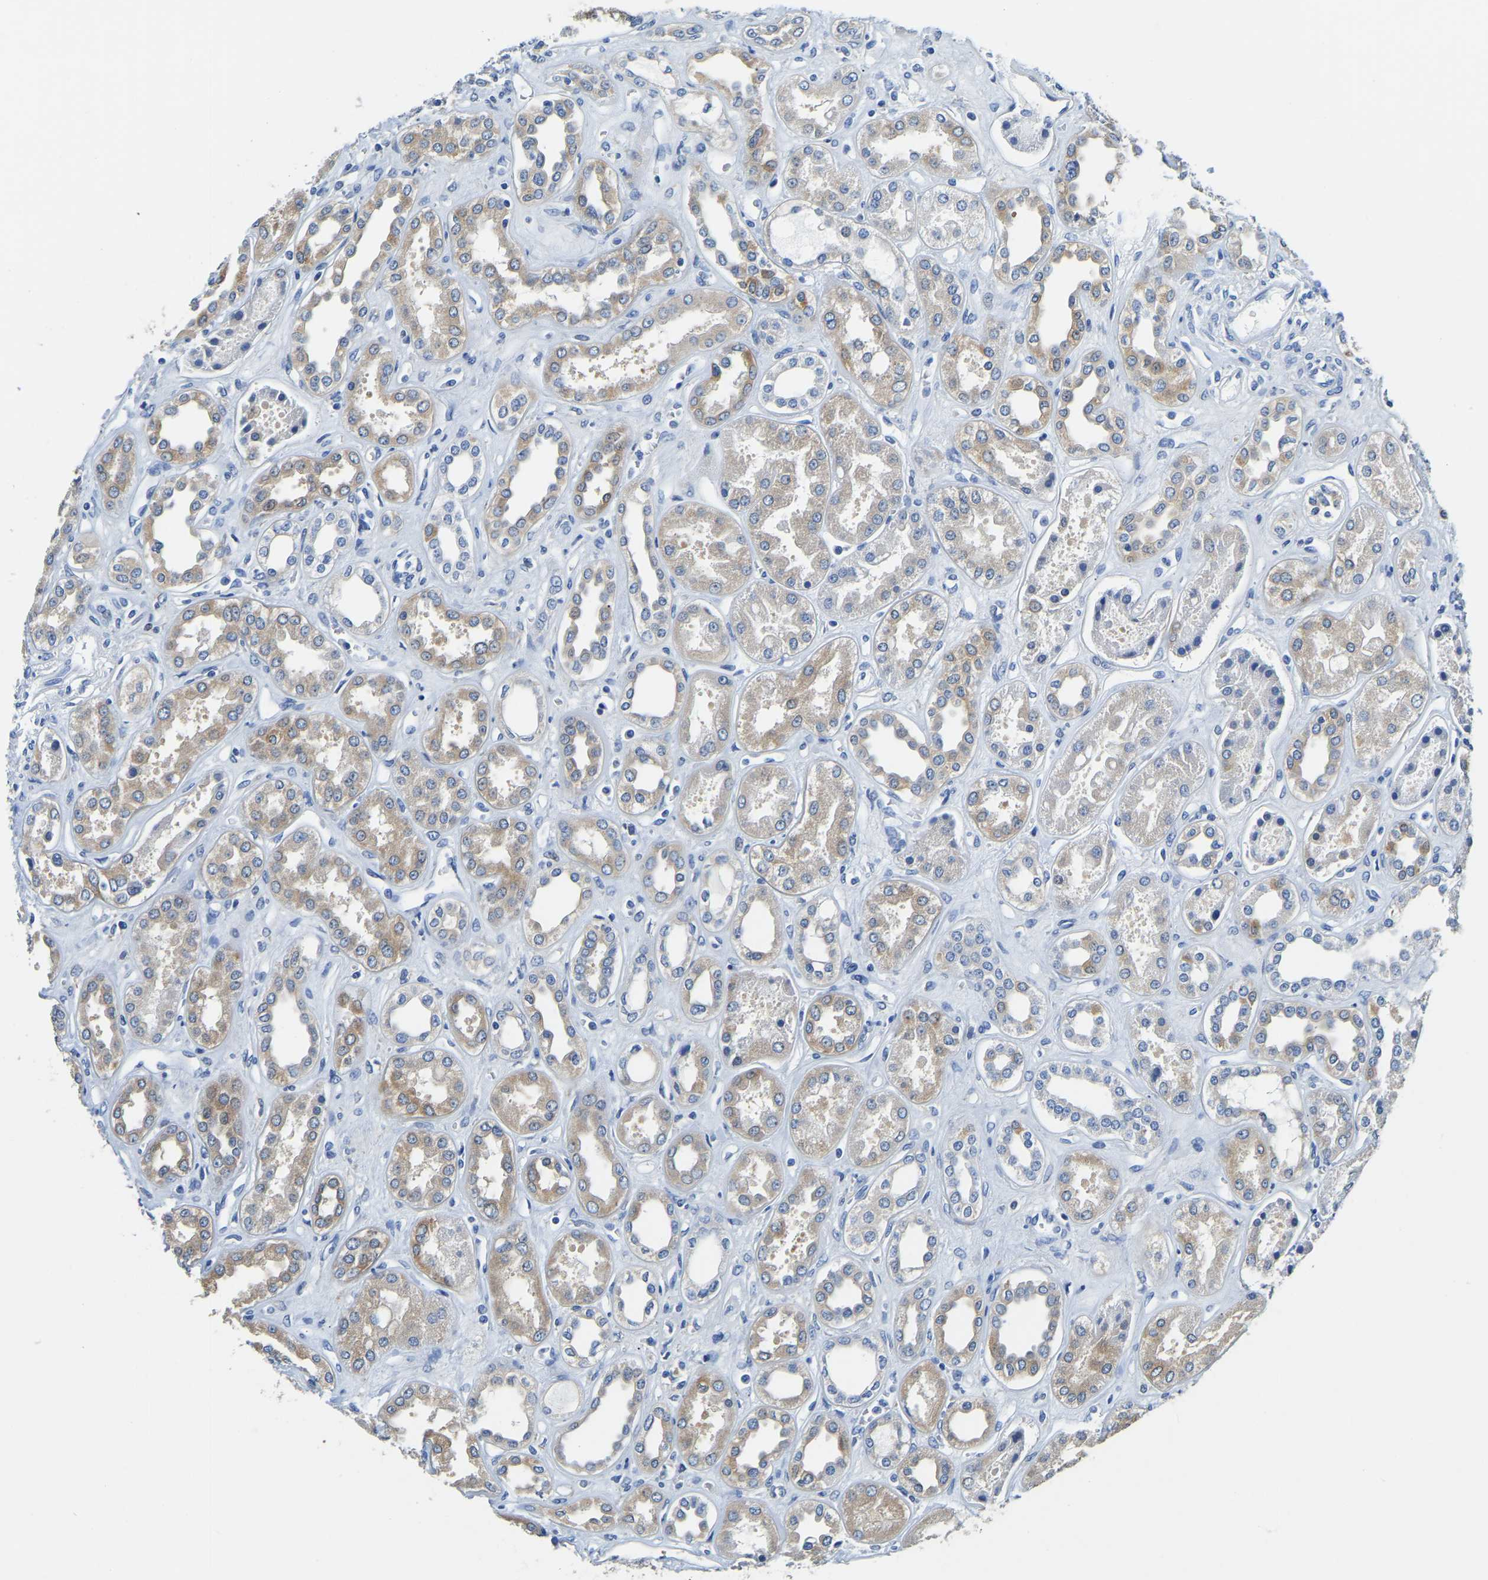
{"staining": {"intensity": "negative", "quantity": "none", "location": "none"}, "tissue": "kidney", "cell_type": "Cells in glomeruli", "image_type": "normal", "snomed": [{"axis": "morphology", "description": "Normal tissue, NOS"}, {"axis": "topography", "description": "Kidney"}], "caption": "There is no significant expression in cells in glomeruli of kidney.", "gene": "ZDHHC13", "patient": {"sex": "male", "age": 59}}